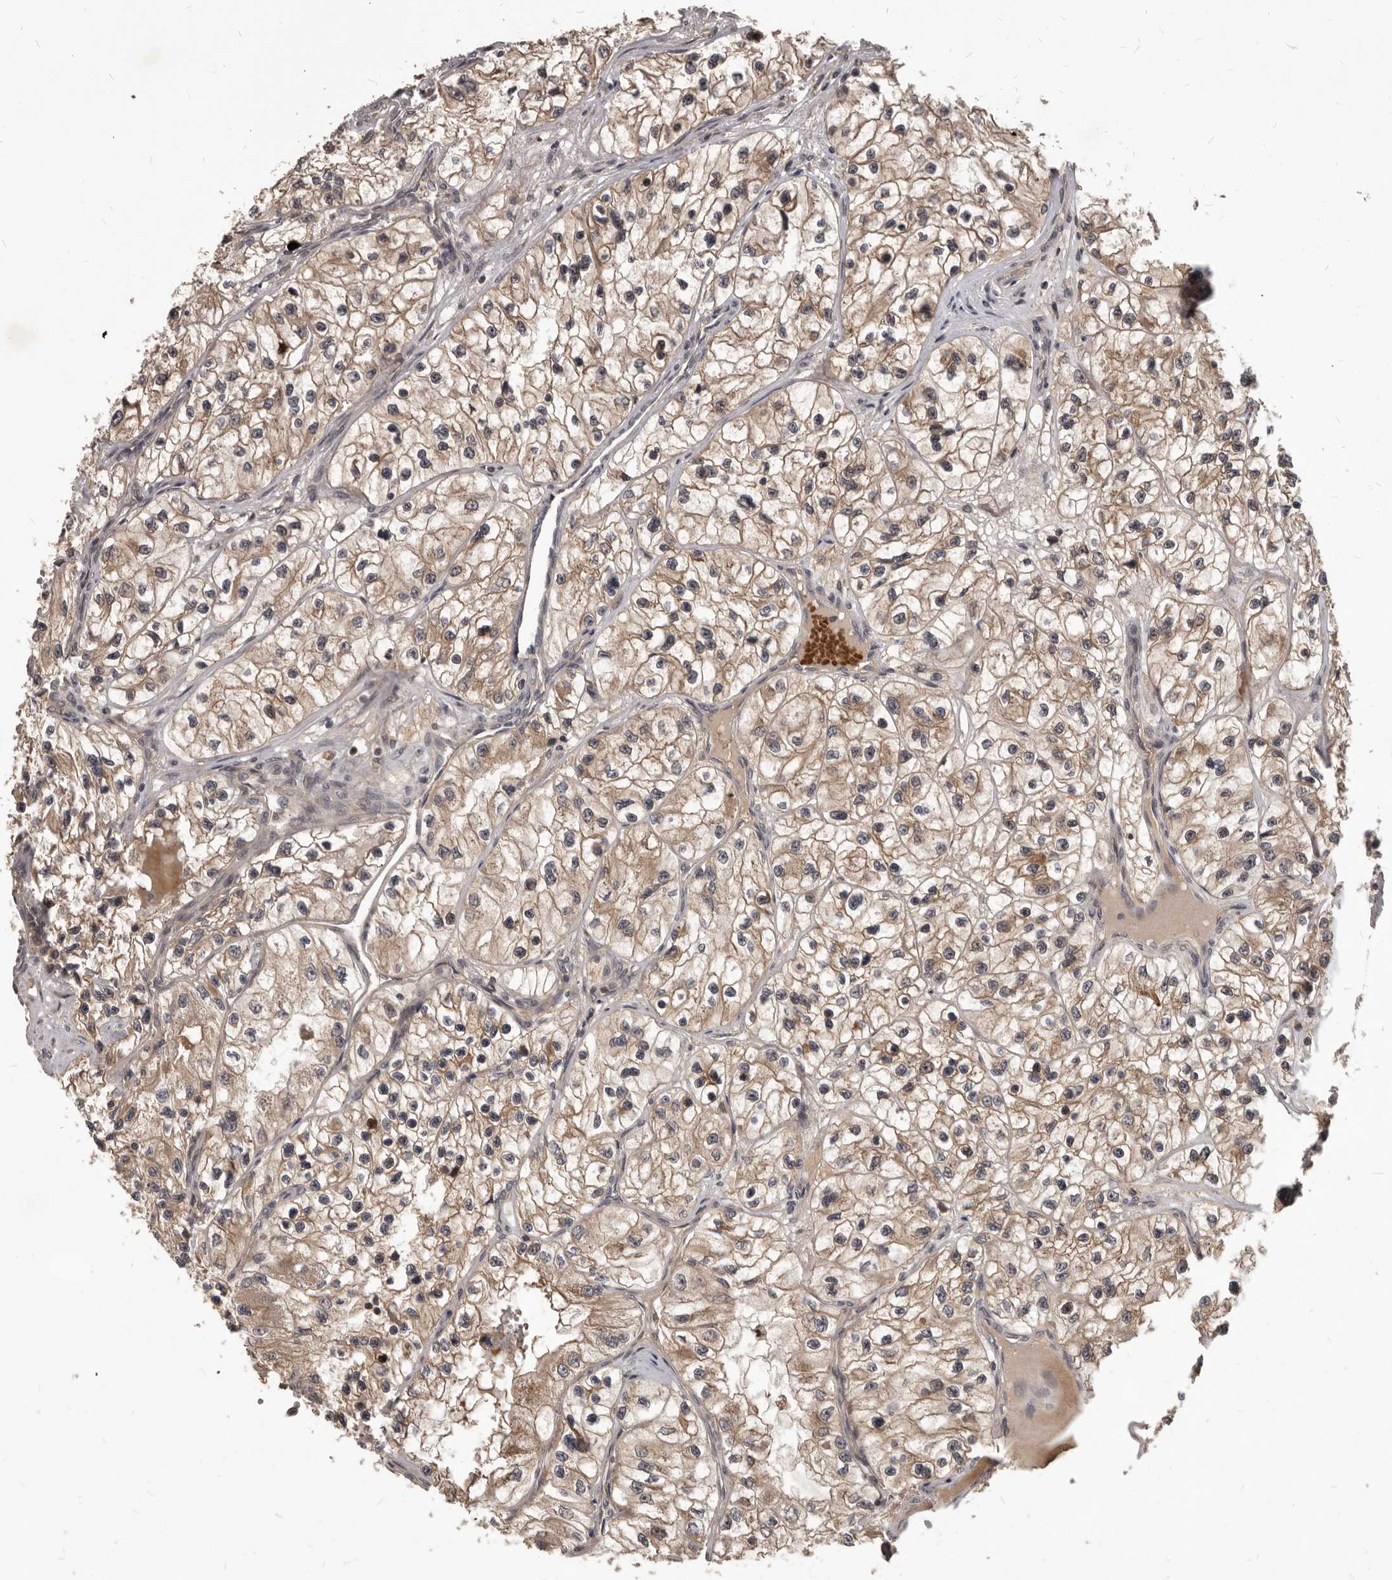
{"staining": {"intensity": "moderate", "quantity": ">75%", "location": "cytoplasmic/membranous"}, "tissue": "renal cancer", "cell_type": "Tumor cells", "image_type": "cancer", "snomed": [{"axis": "morphology", "description": "Adenocarcinoma, NOS"}, {"axis": "topography", "description": "Kidney"}], "caption": "Tumor cells exhibit medium levels of moderate cytoplasmic/membranous staining in about >75% of cells in renal adenocarcinoma. (Stains: DAB in brown, nuclei in blue, Microscopy: brightfield microscopy at high magnification).", "gene": "GABPB2", "patient": {"sex": "female", "age": 57}}